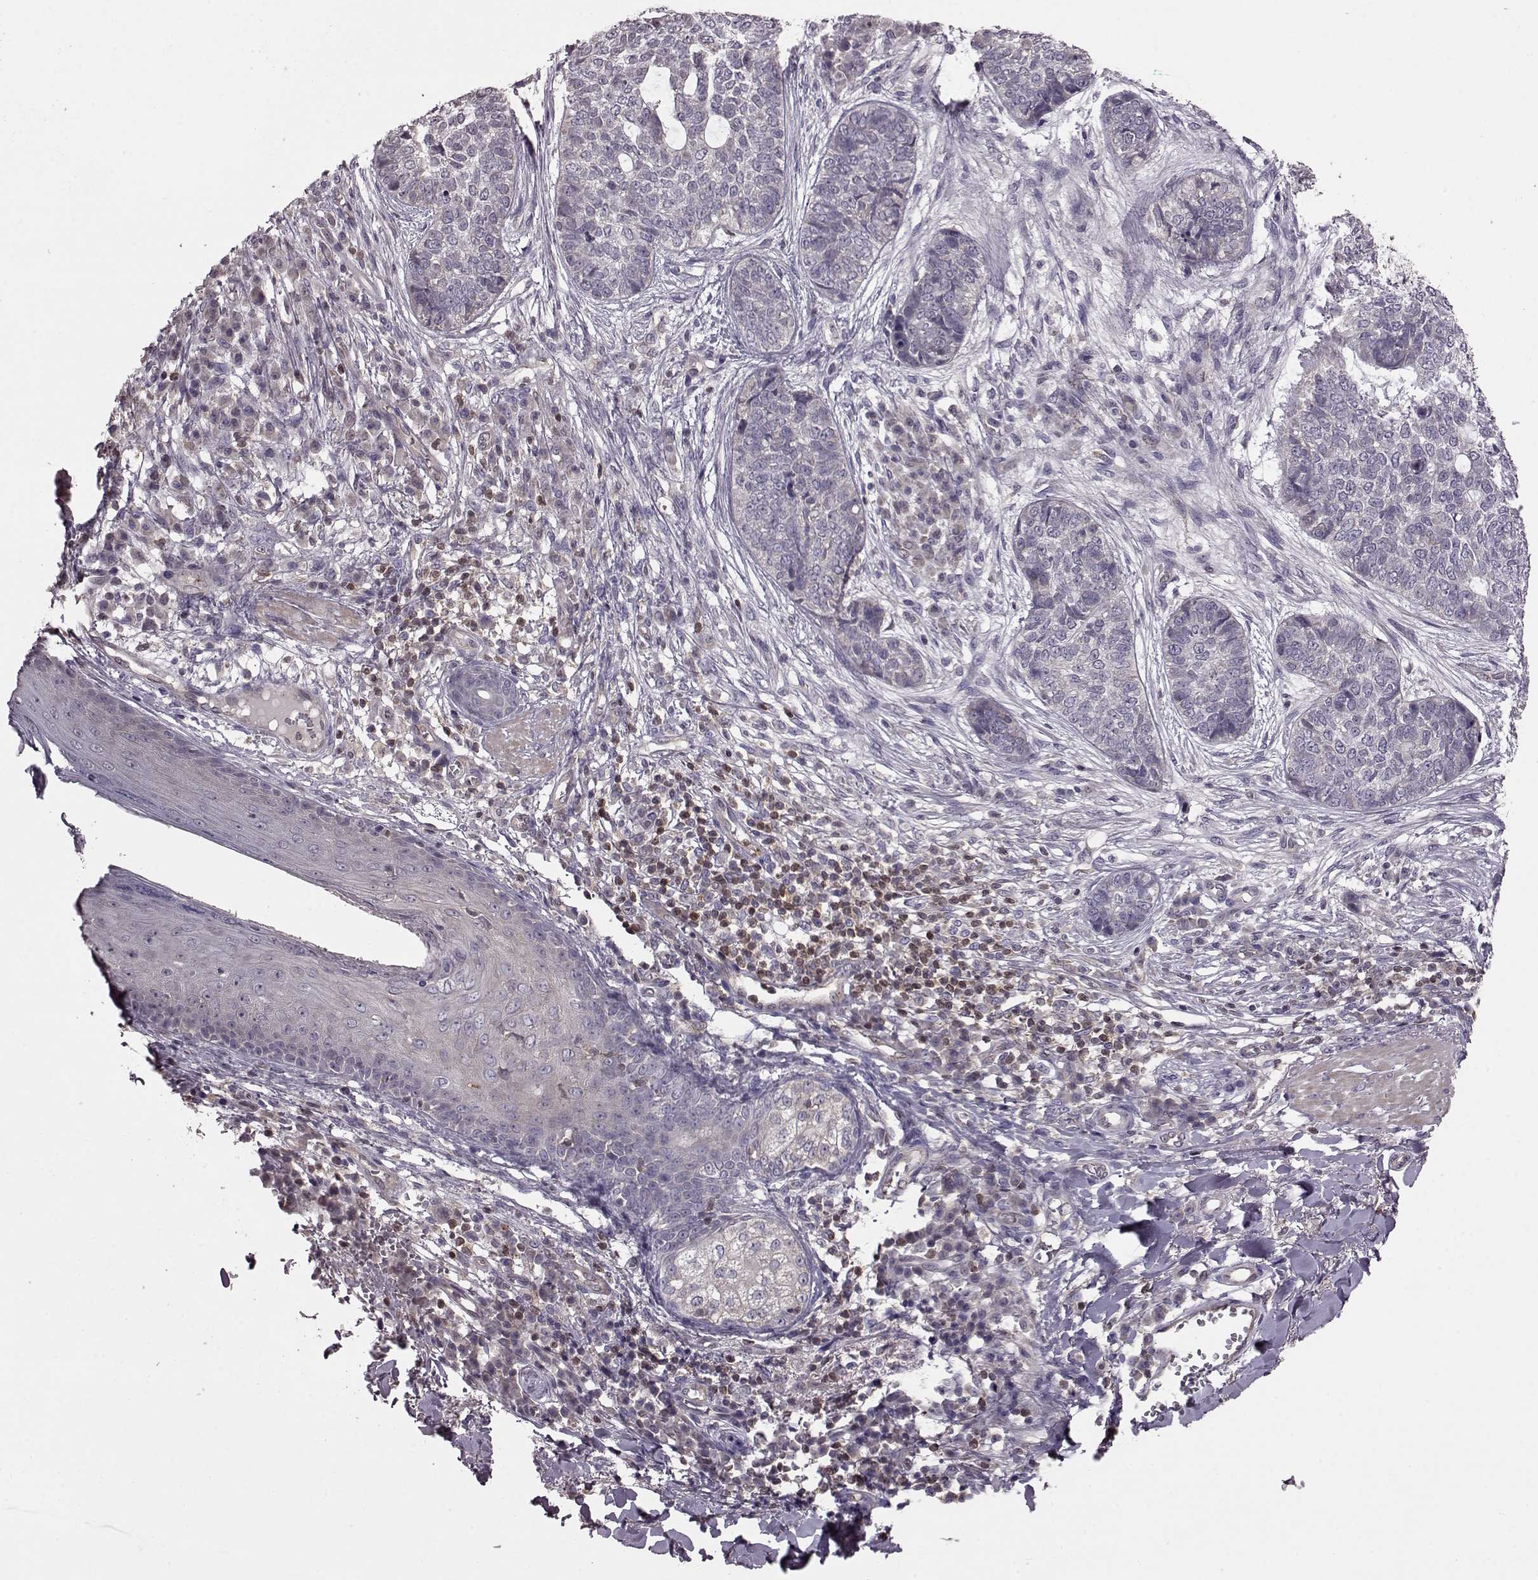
{"staining": {"intensity": "negative", "quantity": "none", "location": "none"}, "tissue": "skin cancer", "cell_type": "Tumor cells", "image_type": "cancer", "snomed": [{"axis": "morphology", "description": "Basal cell carcinoma"}, {"axis": "topography", "description": "Skin"}], "caption": "The histopathology image reveals no staining of tumor cells in skin basal cell carcinoma. (DAB immunohistochemistry (IHC), high magnification).", "gene": "CDC42SE1", "patient": {"sex": "female", "age": 69}}